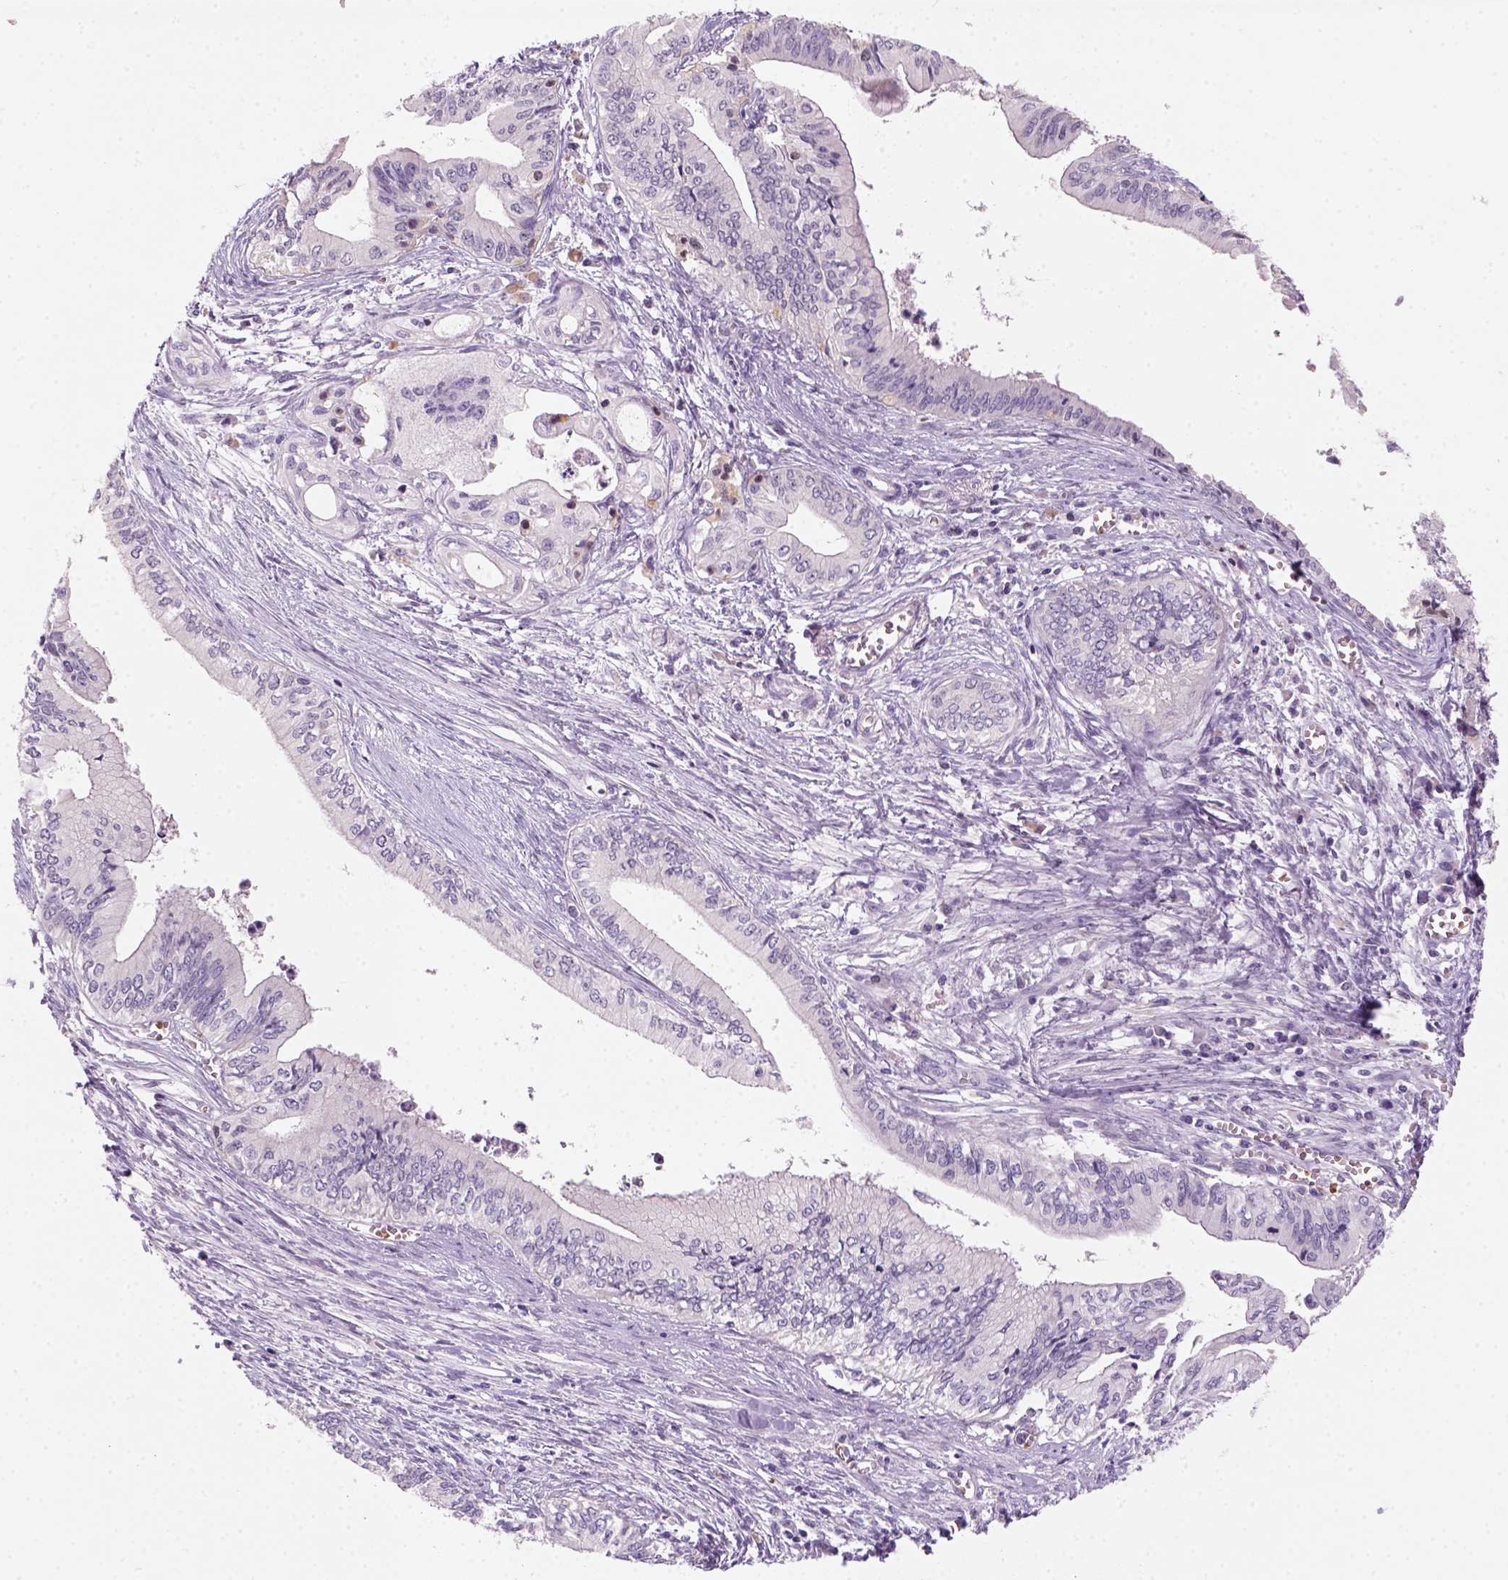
{"staining": {"intensity": "negative", "quantity": "none", "location": "none"}, "tissue": "pancreatic cancer", "cell_type": "Tumor cells", "image_type": "cancer", "snomed": [{"axis": "morphology", "description": "Adenocarcinoma, NOS"}, {"axis": "topography", "description": "Pancreas"}], "caption": "Immunohistochemical staining of pancreatic cancer (adenocarcinoma) reveals no significant expression in tumor cells.", "gene": "ZMAT4", "patient": {"sex": "female", "age": 61}}